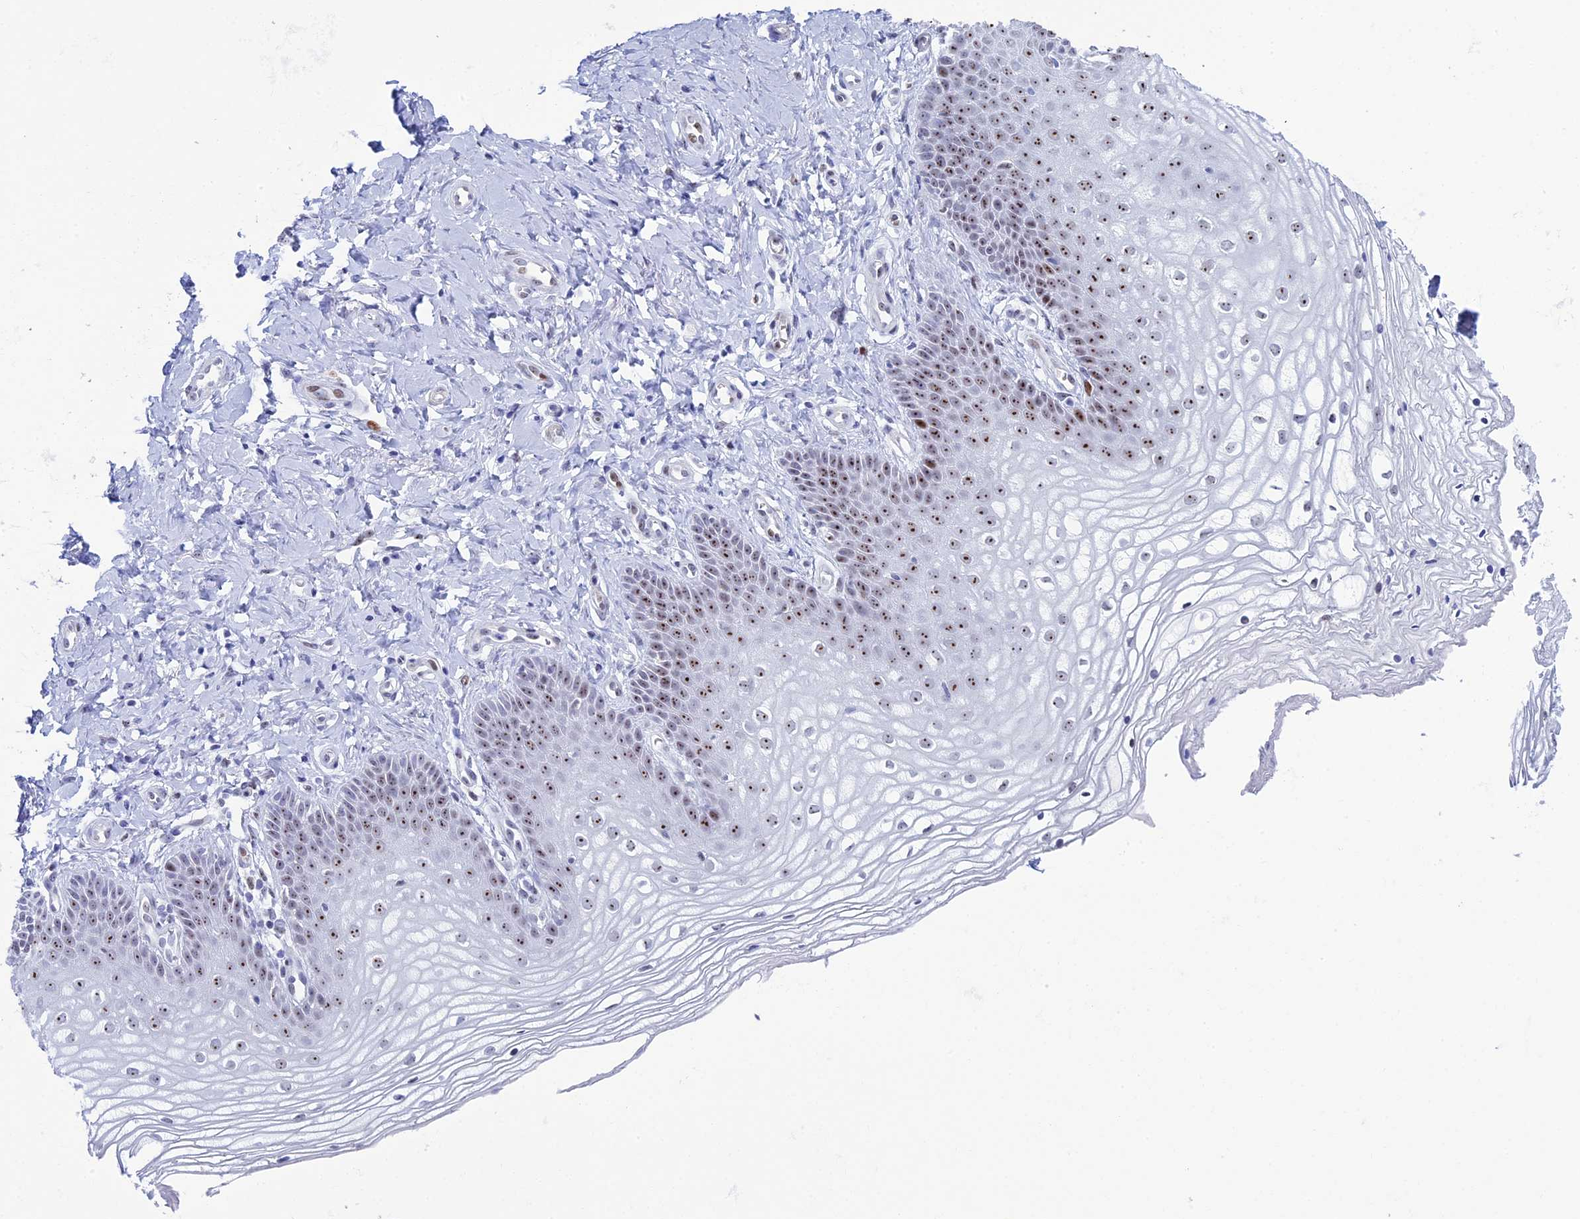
{"staining": {"intensity": "moderate", "quantity": "25%-75%", "location": "nuclear"}, "tissue": "vagina", "cell_type": "Squamous epithelial cells", "image_type": "normal", "snomed": [{"axis": "morphology", "description": "Normal tissue, NOS"}, {"axis": "topography", "description": "Vagina"}], "caption": "This photomicrograph shows immunohistochemistry (IHC) staining of benign human vagina, with medium moderate nuclear expression in about 25%-75% of squamous epithelial cells.", "gene": "CCDC86", "patient": {"sex": "female", "age": 68}}